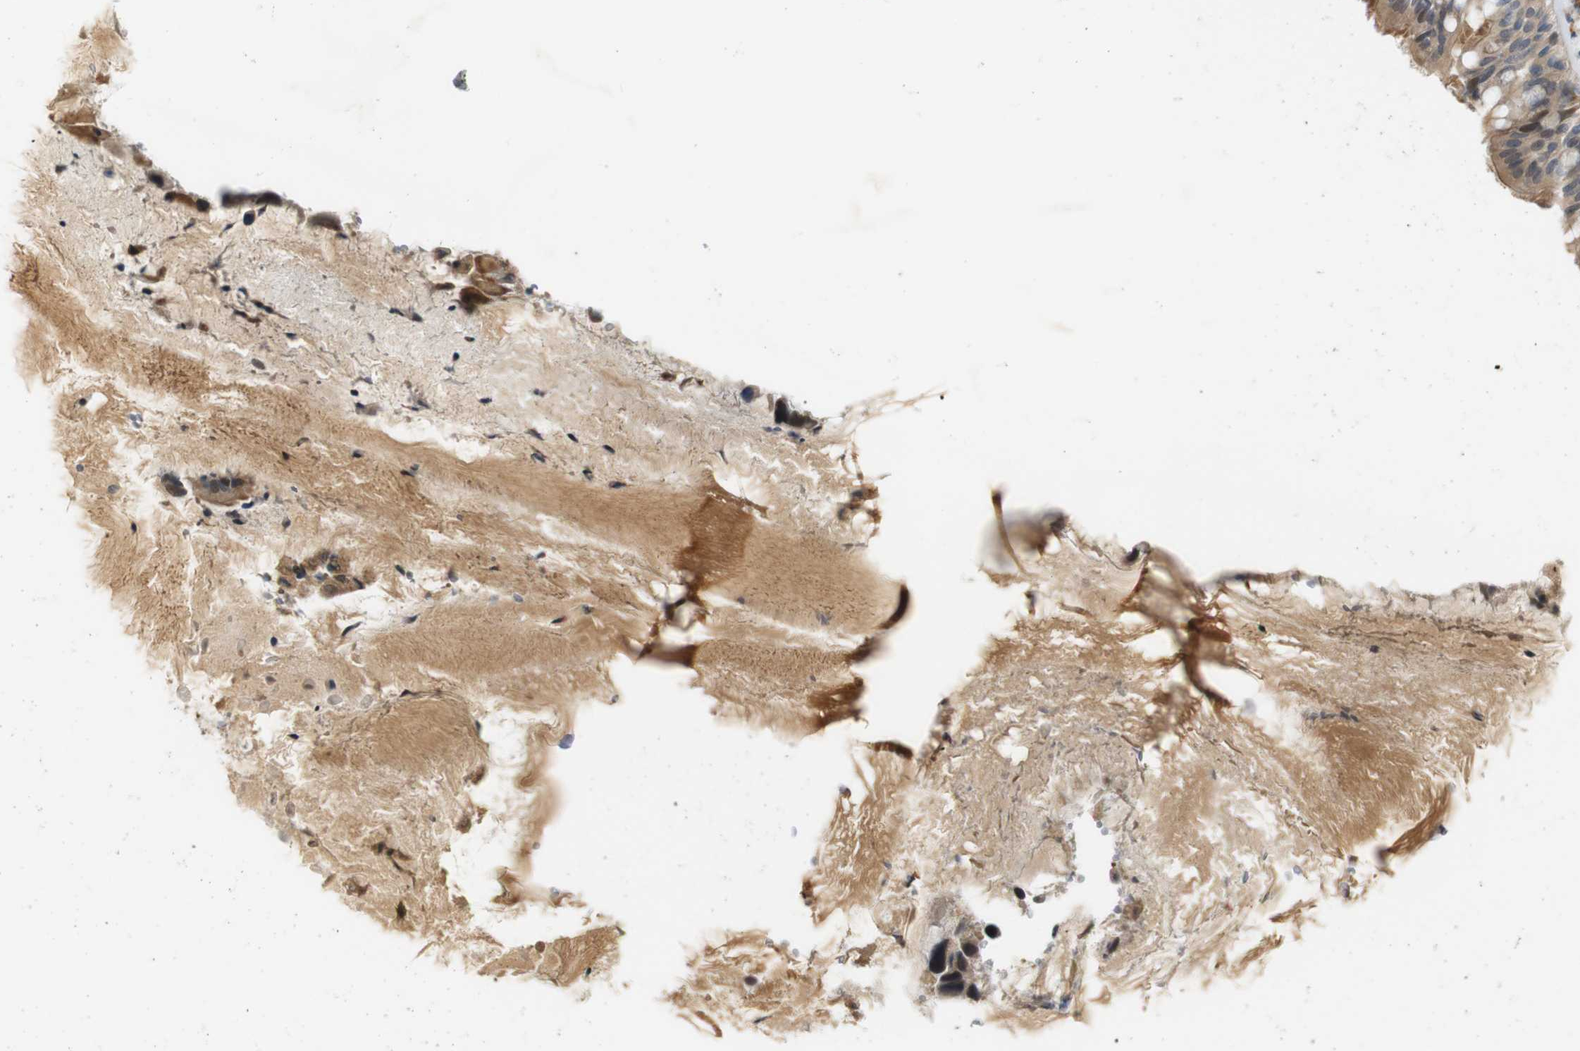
{"staining": {"intensity": "moderate", "quantity": ">75%", "location": "cytoplasmic/membranous"}, "tissue": "bronchus", "cell_type": "Respiratory epithelial cells", "image_type": "normal", "snomed": [{"axis": "morphology", "description": "Normal tissue, NOS"}, {"axis": "morphology", "description": "Adenocarcinoma, NOS"}, {"axis": "morphology", "description": "Adenocarcinoma, metastatic, NOS"}, {"axis": "topography", "description": "Lymph node"}, {"axis": "topography", "description": "Bronchus"}, {"axis": "topography", "description": "Lung"}], "caption": "Immunohistochemistry image of unremarkable bronchus: human bronchus stained using immunohistochemistry (IHC) shows medium levels of moderate protein expression localized specifically in the cytoplasmic/membranous of respiratory epithelial cells, appearing as a cytoplasmic/membranous brown color.", "gene": "RPTOR", "patient": {"sex": "female", "age": 54}}